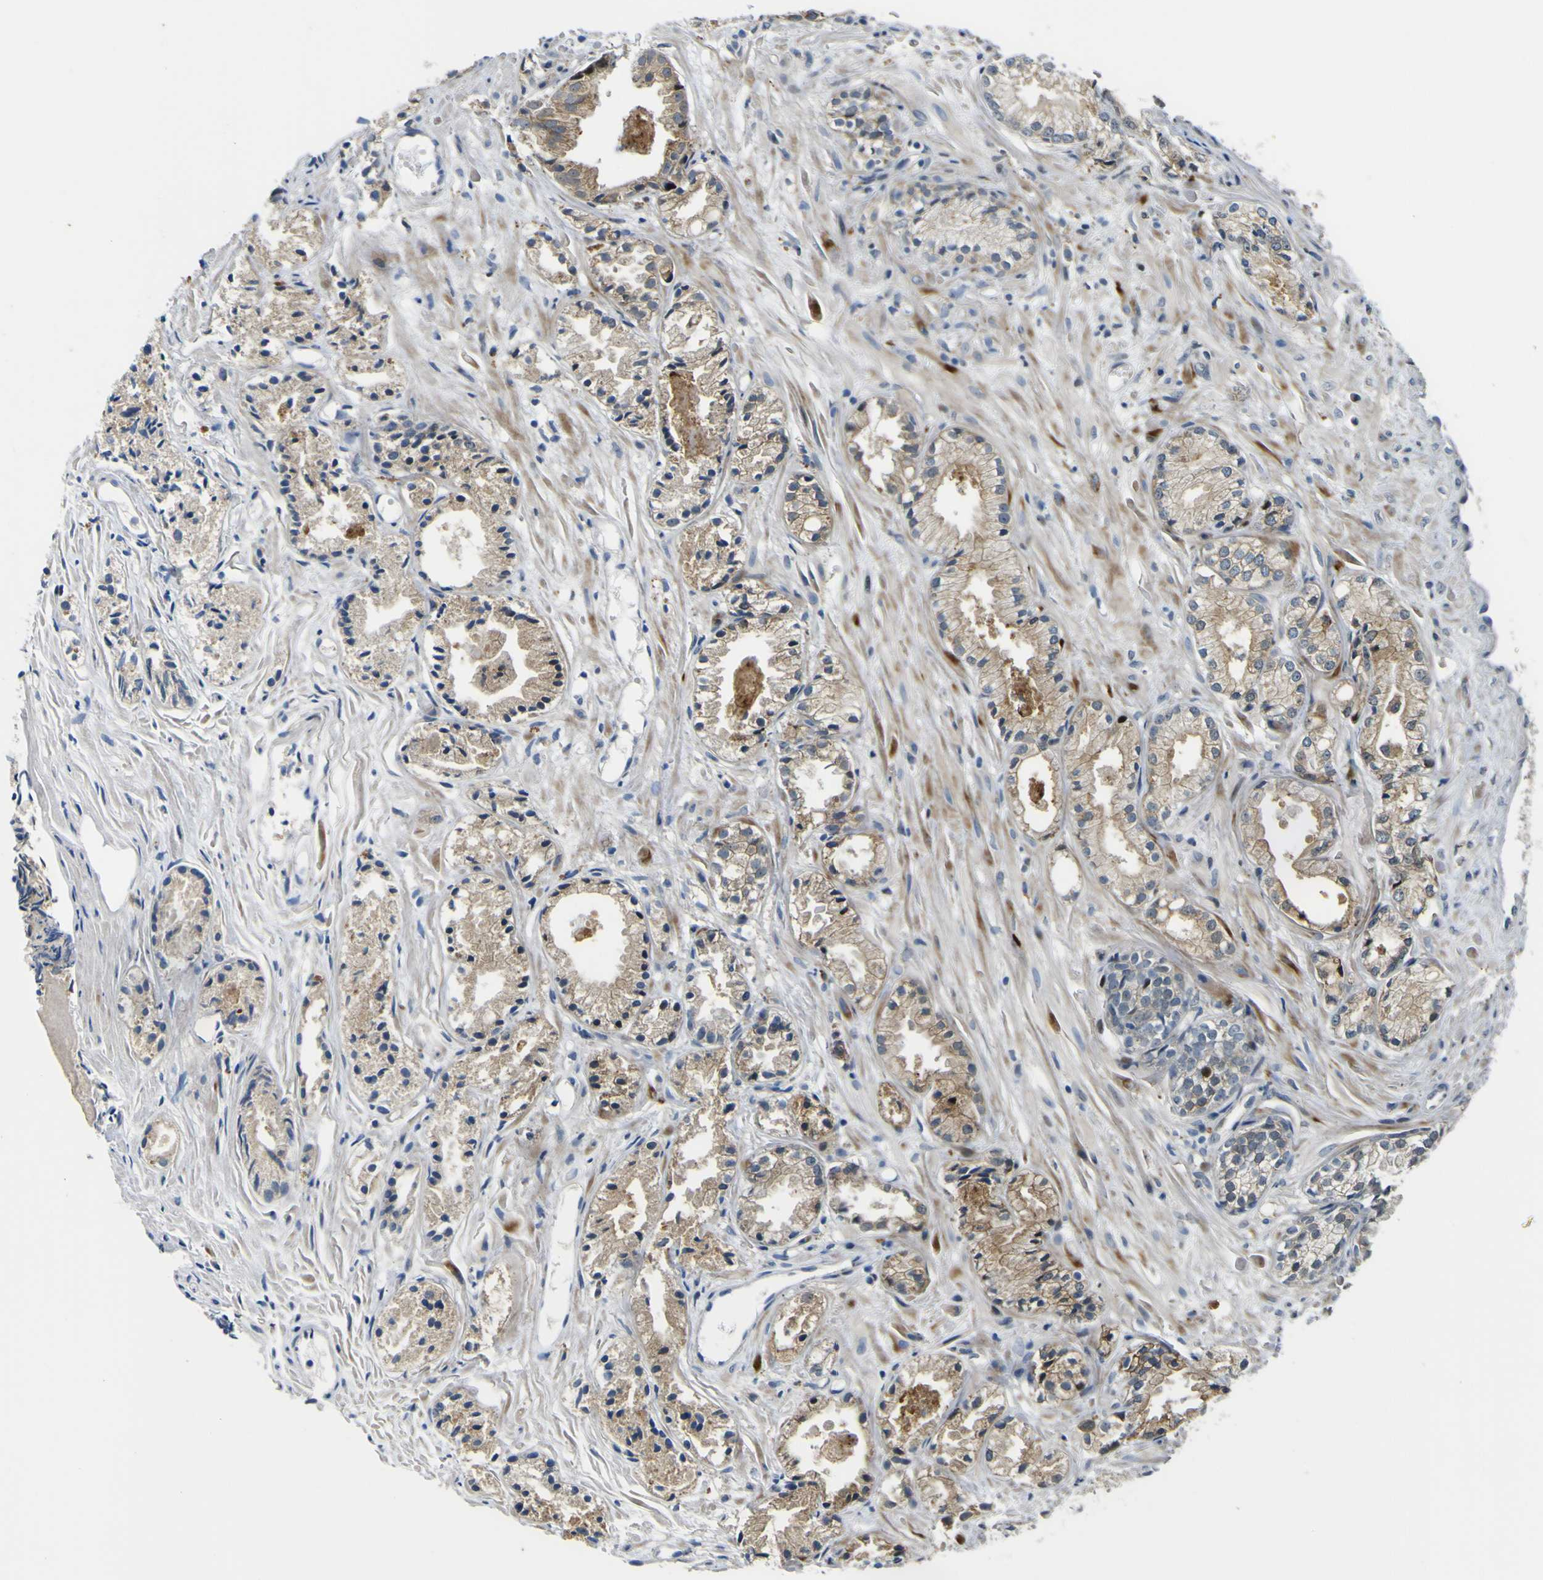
{"staining": {"intensity": "moderate", "quantity": ">75%", "location": "cytoplasmic/membranous"}, "tissue": "prostate cancer", "cell_type": "Tumor cells", "image_type": "cancer", "snomed": [{"axis": "morphology", "description": "Adenocarcinoma, Low grade"}, {"axis": "topography", "description": "Prostate"}], "caption": "Protein positivity by IHC displays moderate cytoplasmic/membranous expression in about >75% of tumor cells in adenocarcinoma (low-grade) (prostate).", "gene": "LBHD1", "patient": {"sex": "male", "age": 72}}